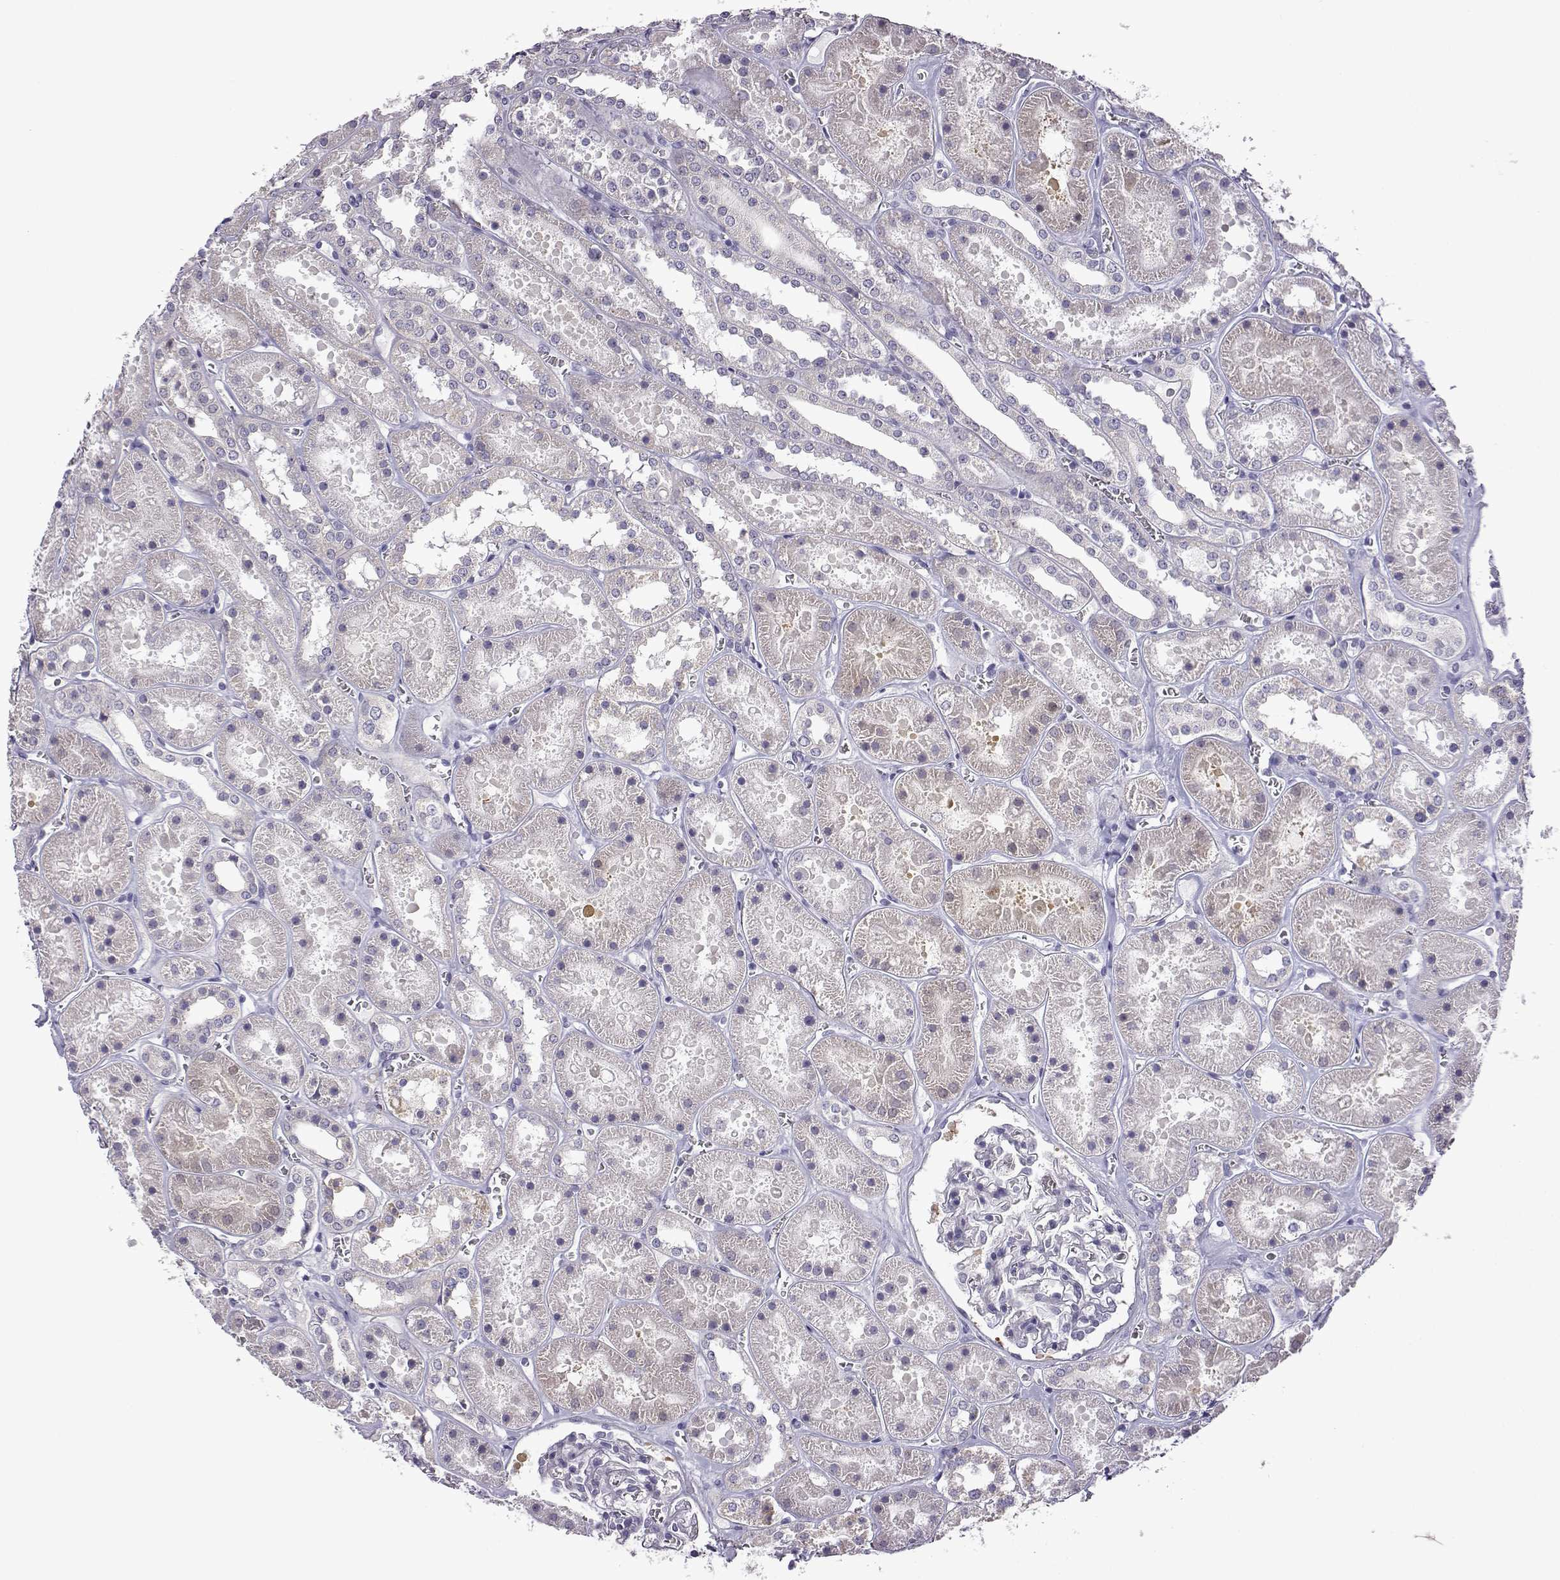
{"staining": {"intensity": "negative", "quantity": "none", "location": "none"}, "tissue": "kidney", "cell_type": "Cells in glomeruli", "image_type": "normal", "snomed": [{"axis": "morphology", "description": "Normal tissue, NOS"}, {"axis": "topography", "description": "Kidney"}], "caption": "Benign kidney was stained to show a protein in brown. There is no significant staining in cells in glomeruli. (Stains: DAB immunohistochemistry with hematoxylin counter stain, Microscopy: brightfield microscopy at high magnification).", "gene": "VGF", "patient": {"sex": "female", "age": 41}}